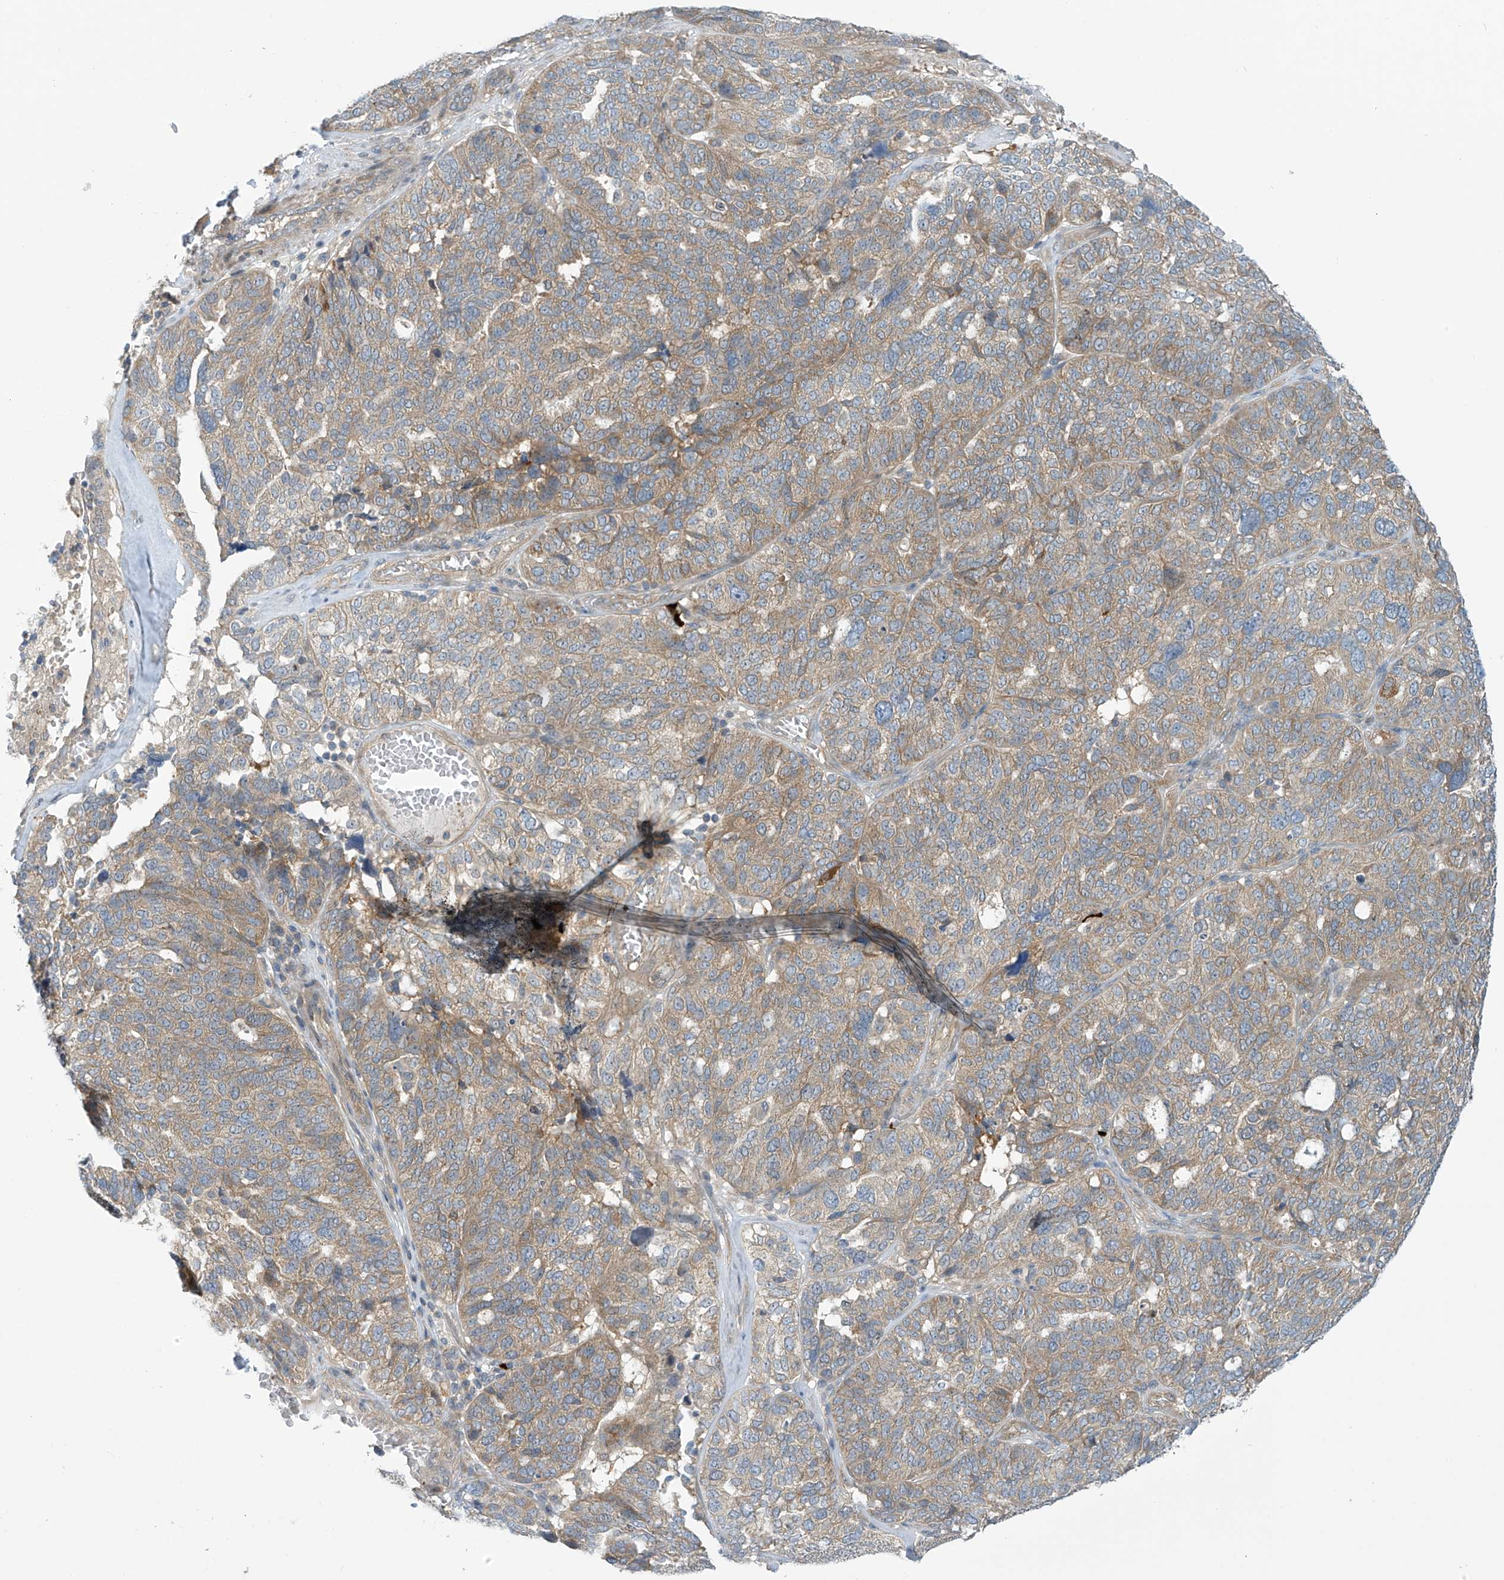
{"staining": {"intensity": "moderate", "quantity": ">75%", "location": "cytoplasmic/membranous"}, "tissue": "ovarian cancer", "cell_type": "Tumor cells", "image_type": "cancer", "snomed": [{"axis": "morphology", "description": "Cystadenocarcinoma, serous, NOS"}, {"axis": "topography", "description": "Ovary"}], "caption": "High-power microscopy captured an IHC histopathology image of ovarian serous cystadenocarcinoma, revealing moderate cytoplasmic/membranous expression in approximately >75% of tumor cells.", "gene": "FSD1L", "patient": {"sex": "female", "age": 59}}